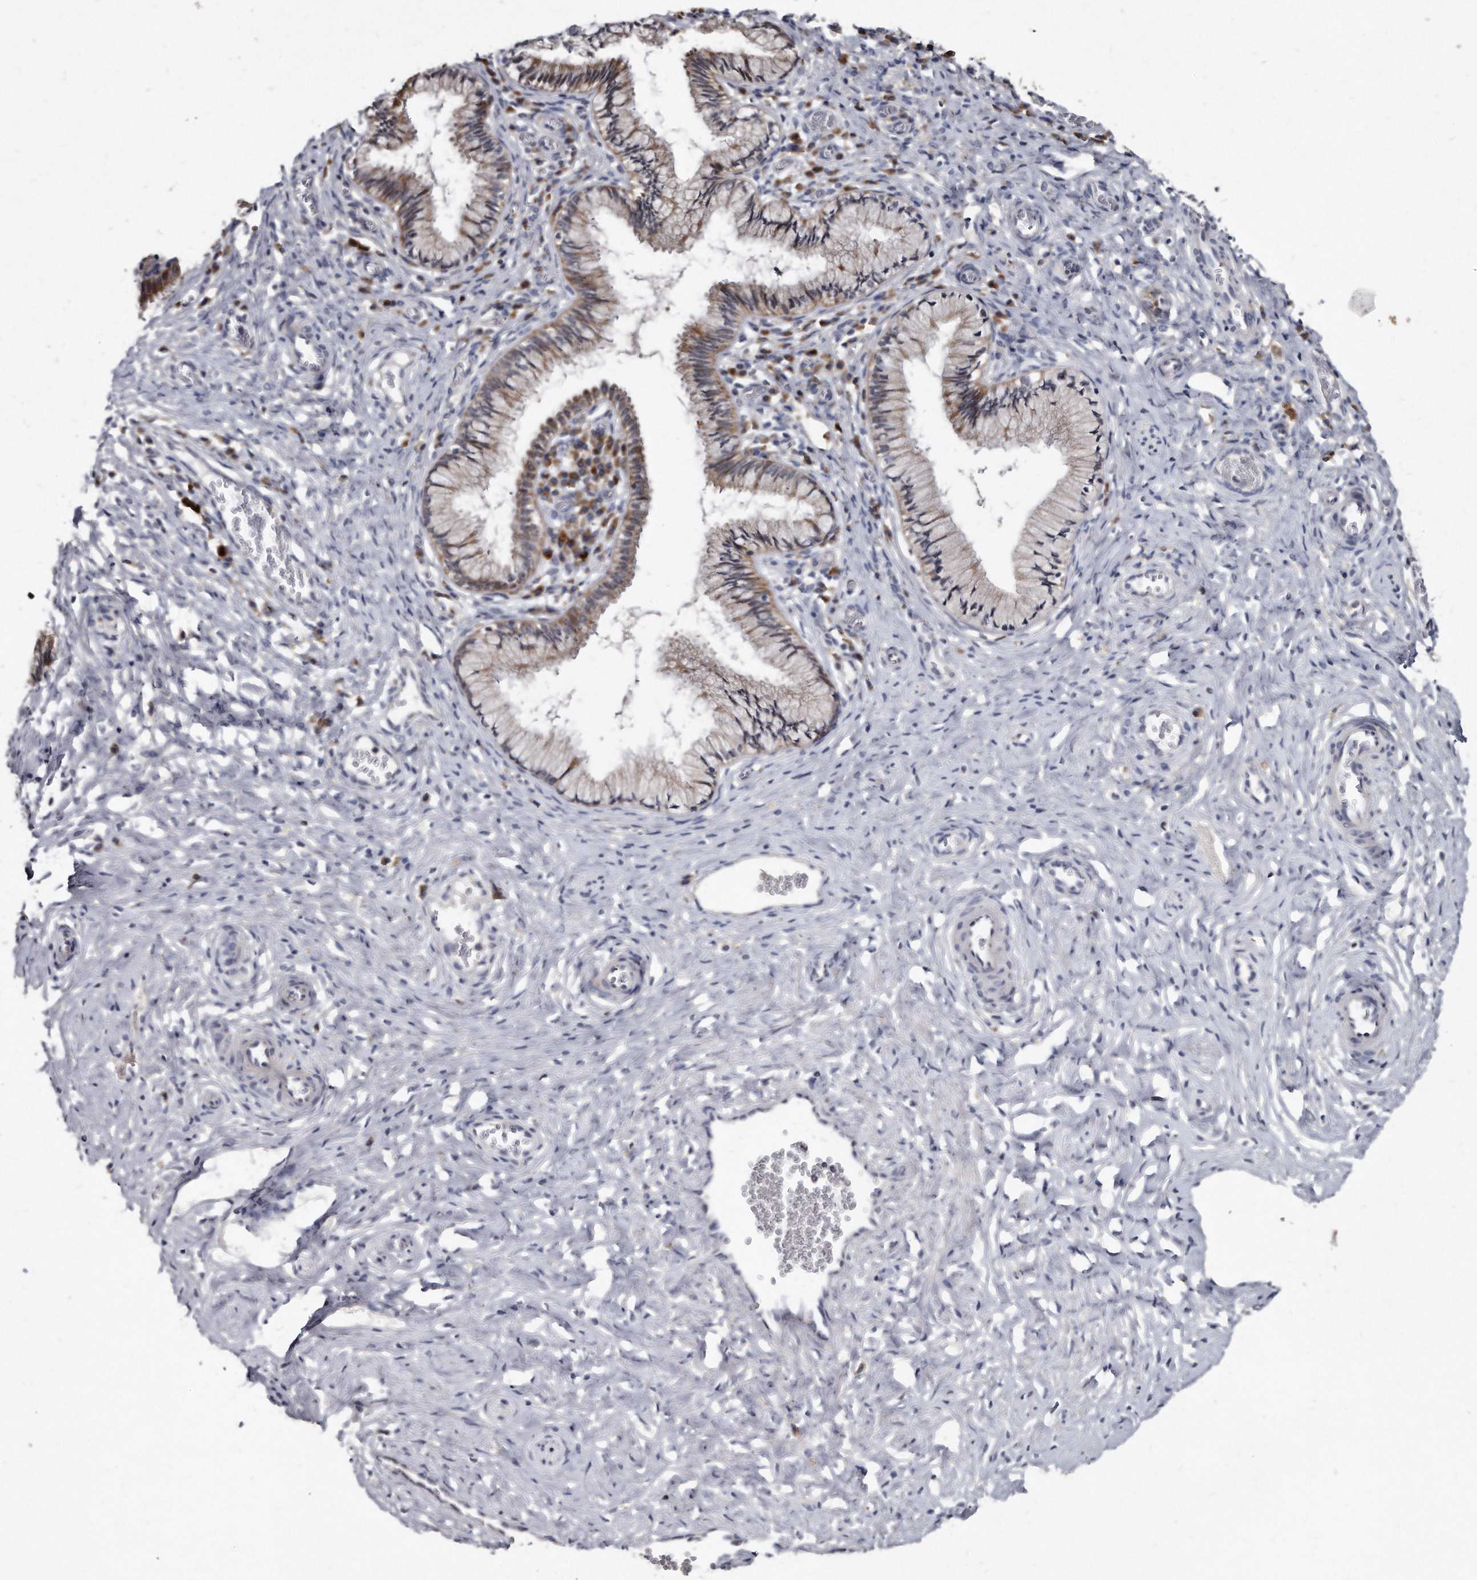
{"staining": {"intensity": "moderate", "quantity": "<25%", "location": "cytoplasmic/membranous"}, "tissue": "cervix", "cell_type": "Glandular cells", "image_type": "normal", "snomed": [{"axis": "morphology", "description": "Normal tissue, NOS"}, {"axis": "topography", "description": "Cervix"}], "caption": "Protein positivity by IHC shows moderate cytoplasmic/membranous positivity in approximately <25% of glandular cells in benign cervix. (DAB = brown stain, brightfield microscopy at high magnification).", "gene": "KLHDC3", "patient": {"sex": "female", "age": 27}}